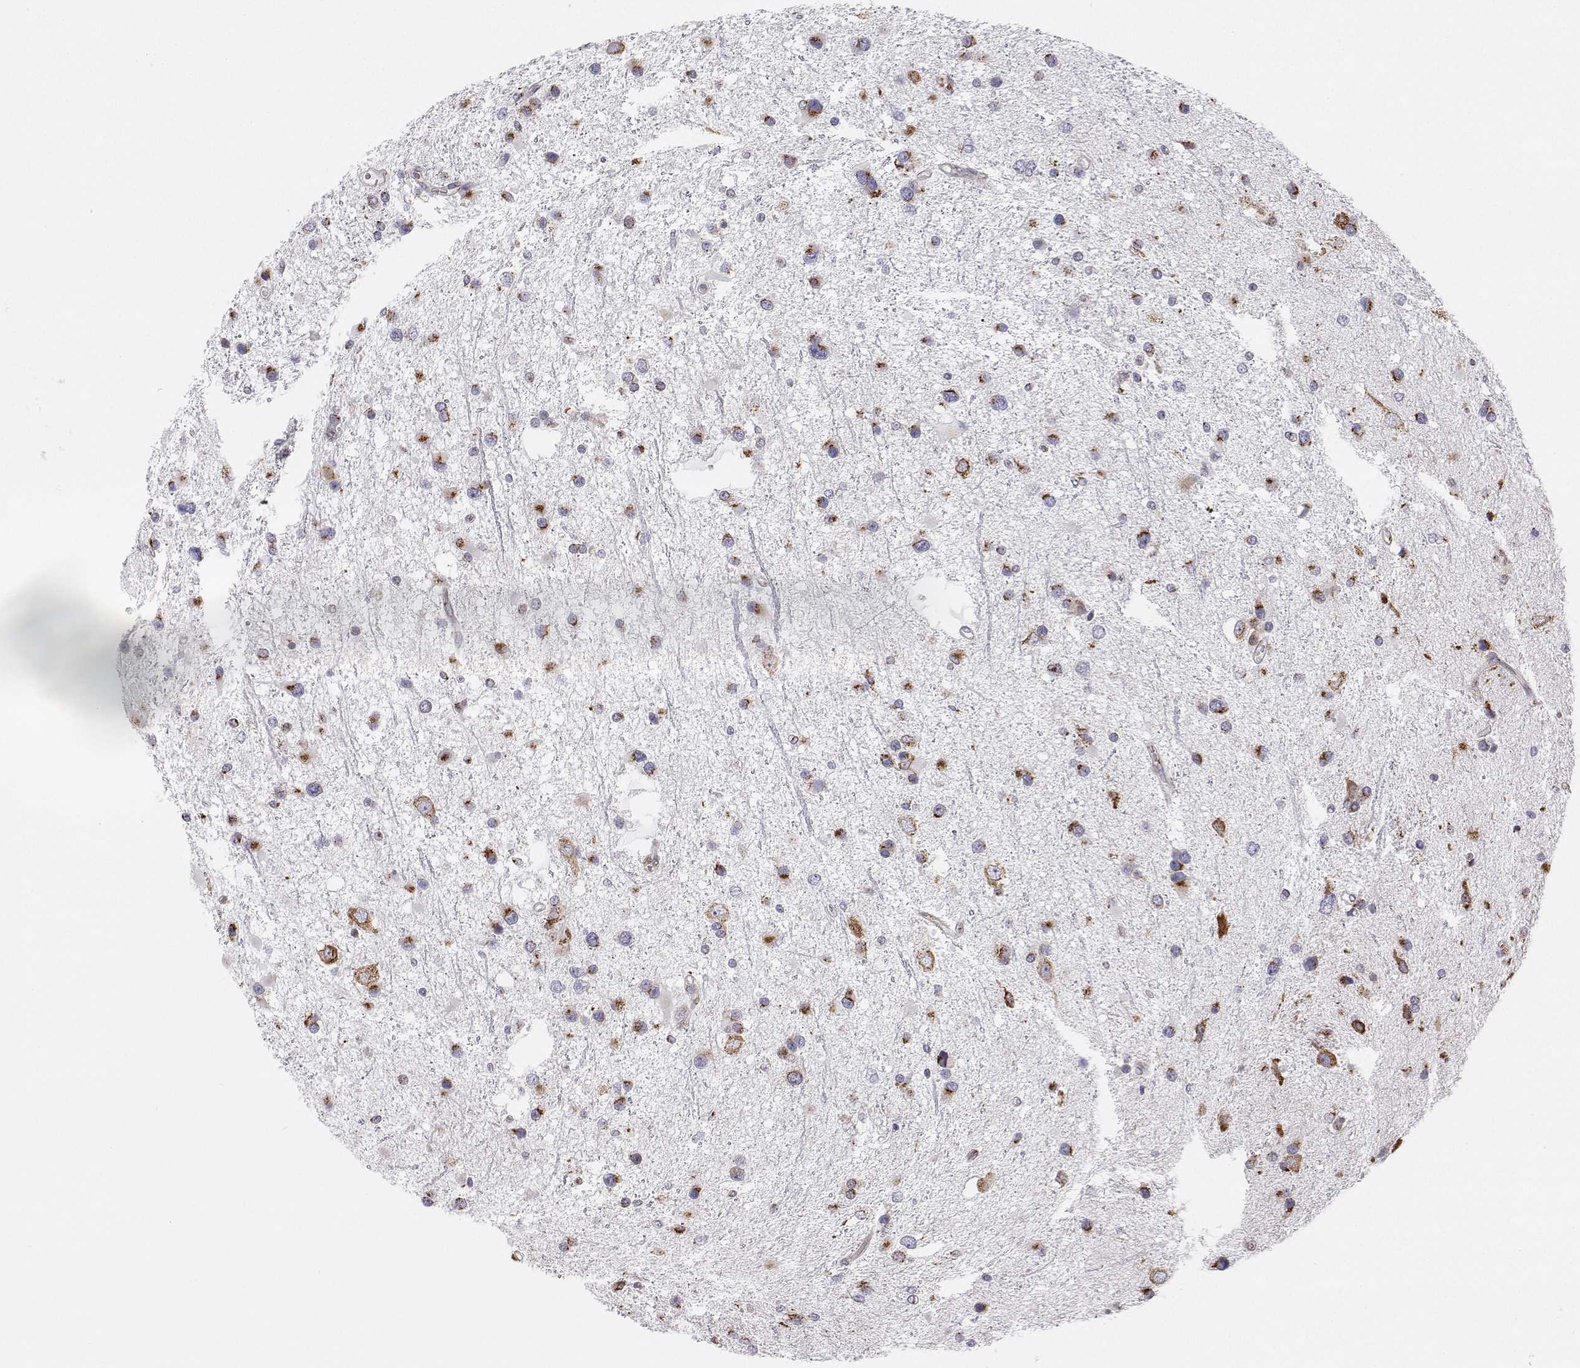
{"staining": {"intensity": "moderate", "quantity": "<25%", "location": "cytoplasmic/membranous"}, "tissue": "glioma", "cell_type": "Tumor cells", "image_type": "cancer", "snomed": [{"axis": "morphology", "description": "Glioma, malignant, Low grade"}, {"axis": "topography", "description": "Brain"}], "caption": "Immunohistochemical staining of low-grade glioma (malignant) exhibits moderate cytoplasmic/membranous protein expression in about <25% of tumor cells.", "gene": "STARD13", "patient": {"sex": "female", "age": 32}}